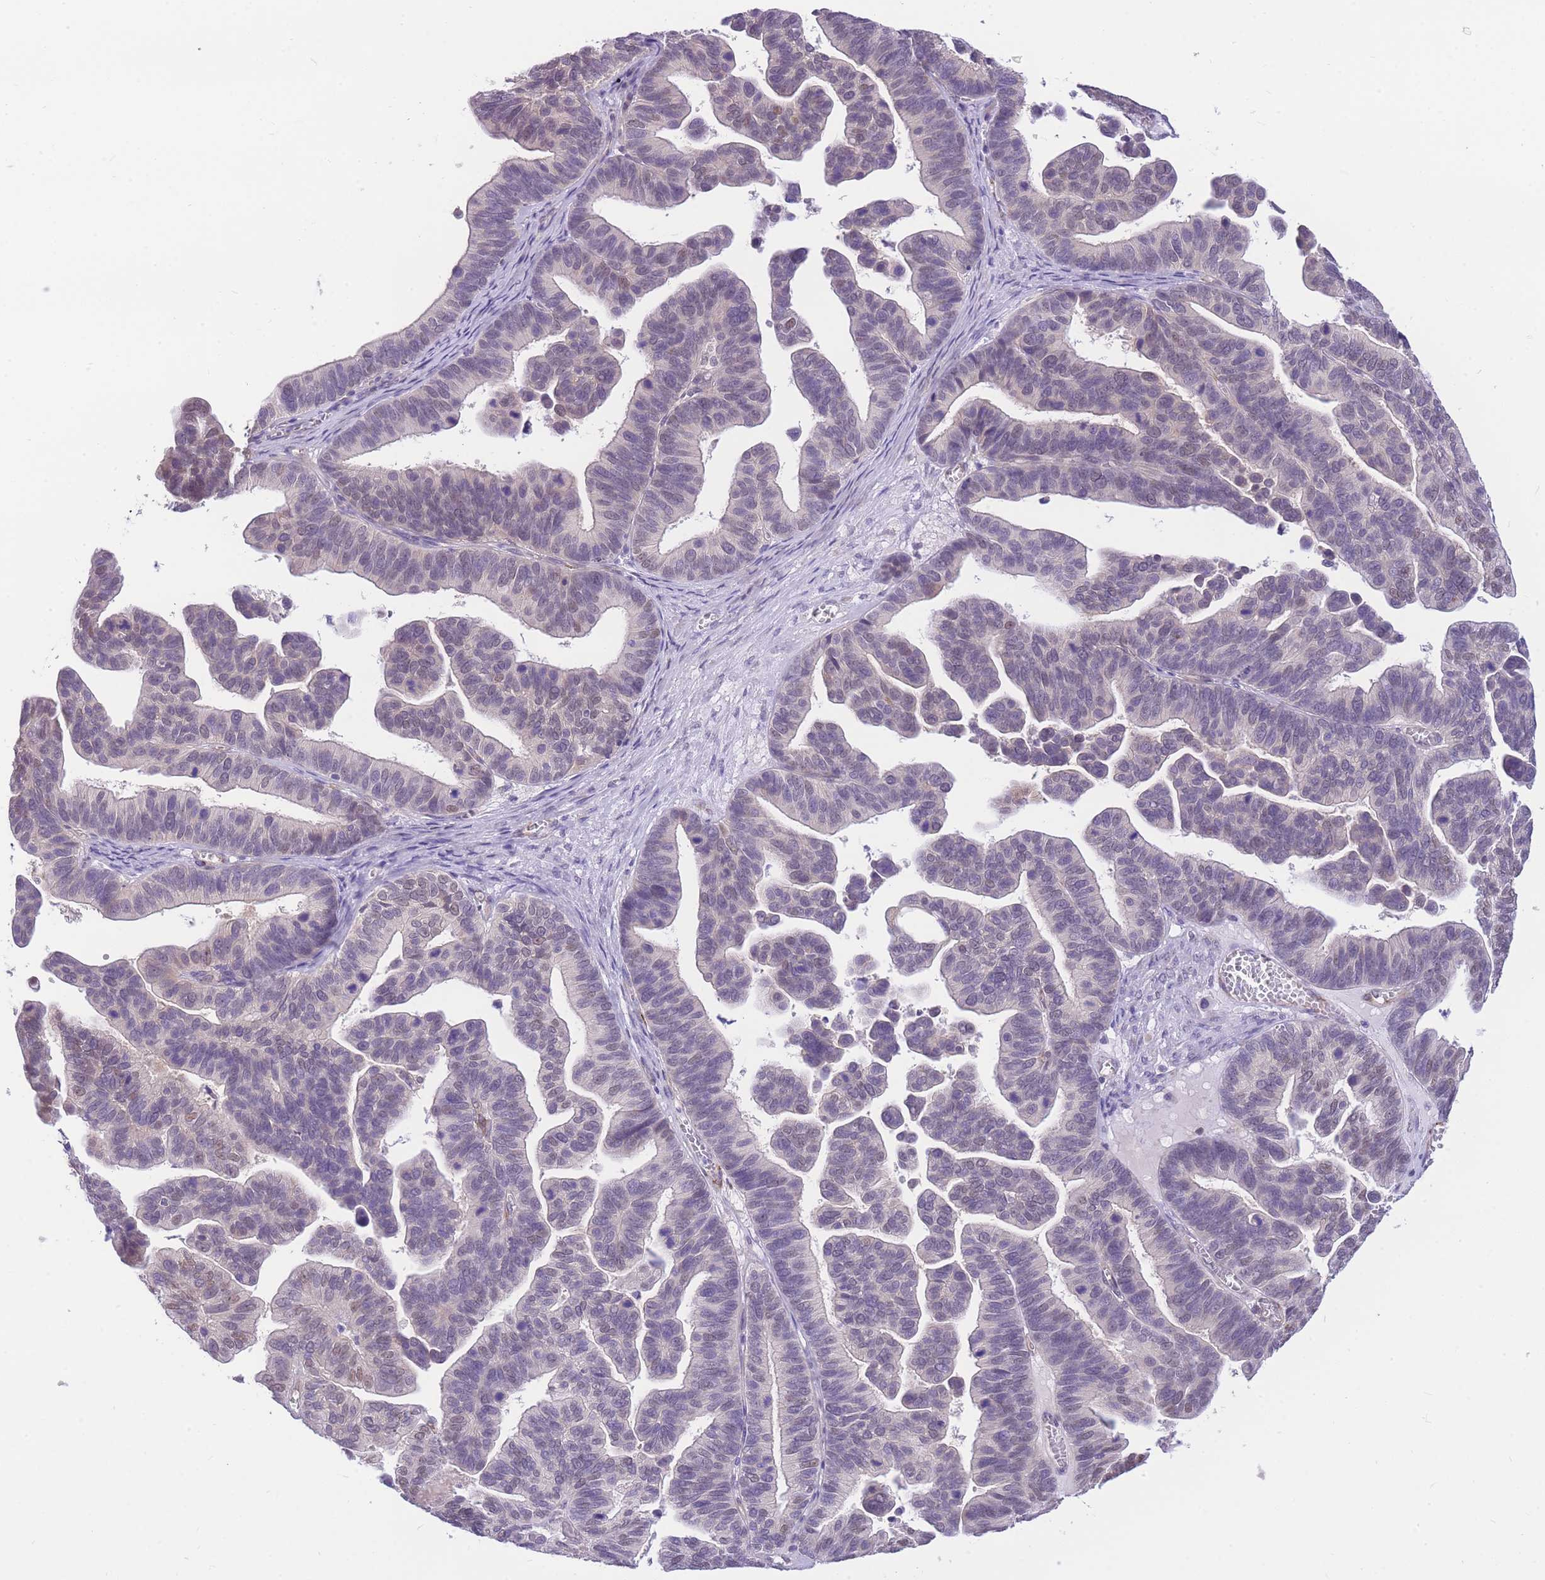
{"staining": {"intensity": "weak", "quantity": "<25%", "location": "nuclear"}, "tissue": "ovarian cancer", "cell_type": "Tumor cells", "image_type": "cancer", "snomed": [{"axis": "morphology", "description": "Cystadenocarcinoma, serous, NOS"}, {"axis": "topography", "description": "Ovary"}], "caption": "High magnification brightfield microscopy of serous cystadenocarcinoma (ovarian) stained with DAB (3,3'-diaminobenzidine) (brown) and counterstained with hematoxylin (blue): tumor cells show no significant staining. (Immunohistochemistry (ihc), brightfield microscopy, high magnification).", "gene": "S100PBP", "patient": {"sex": "female", "age": 56}}